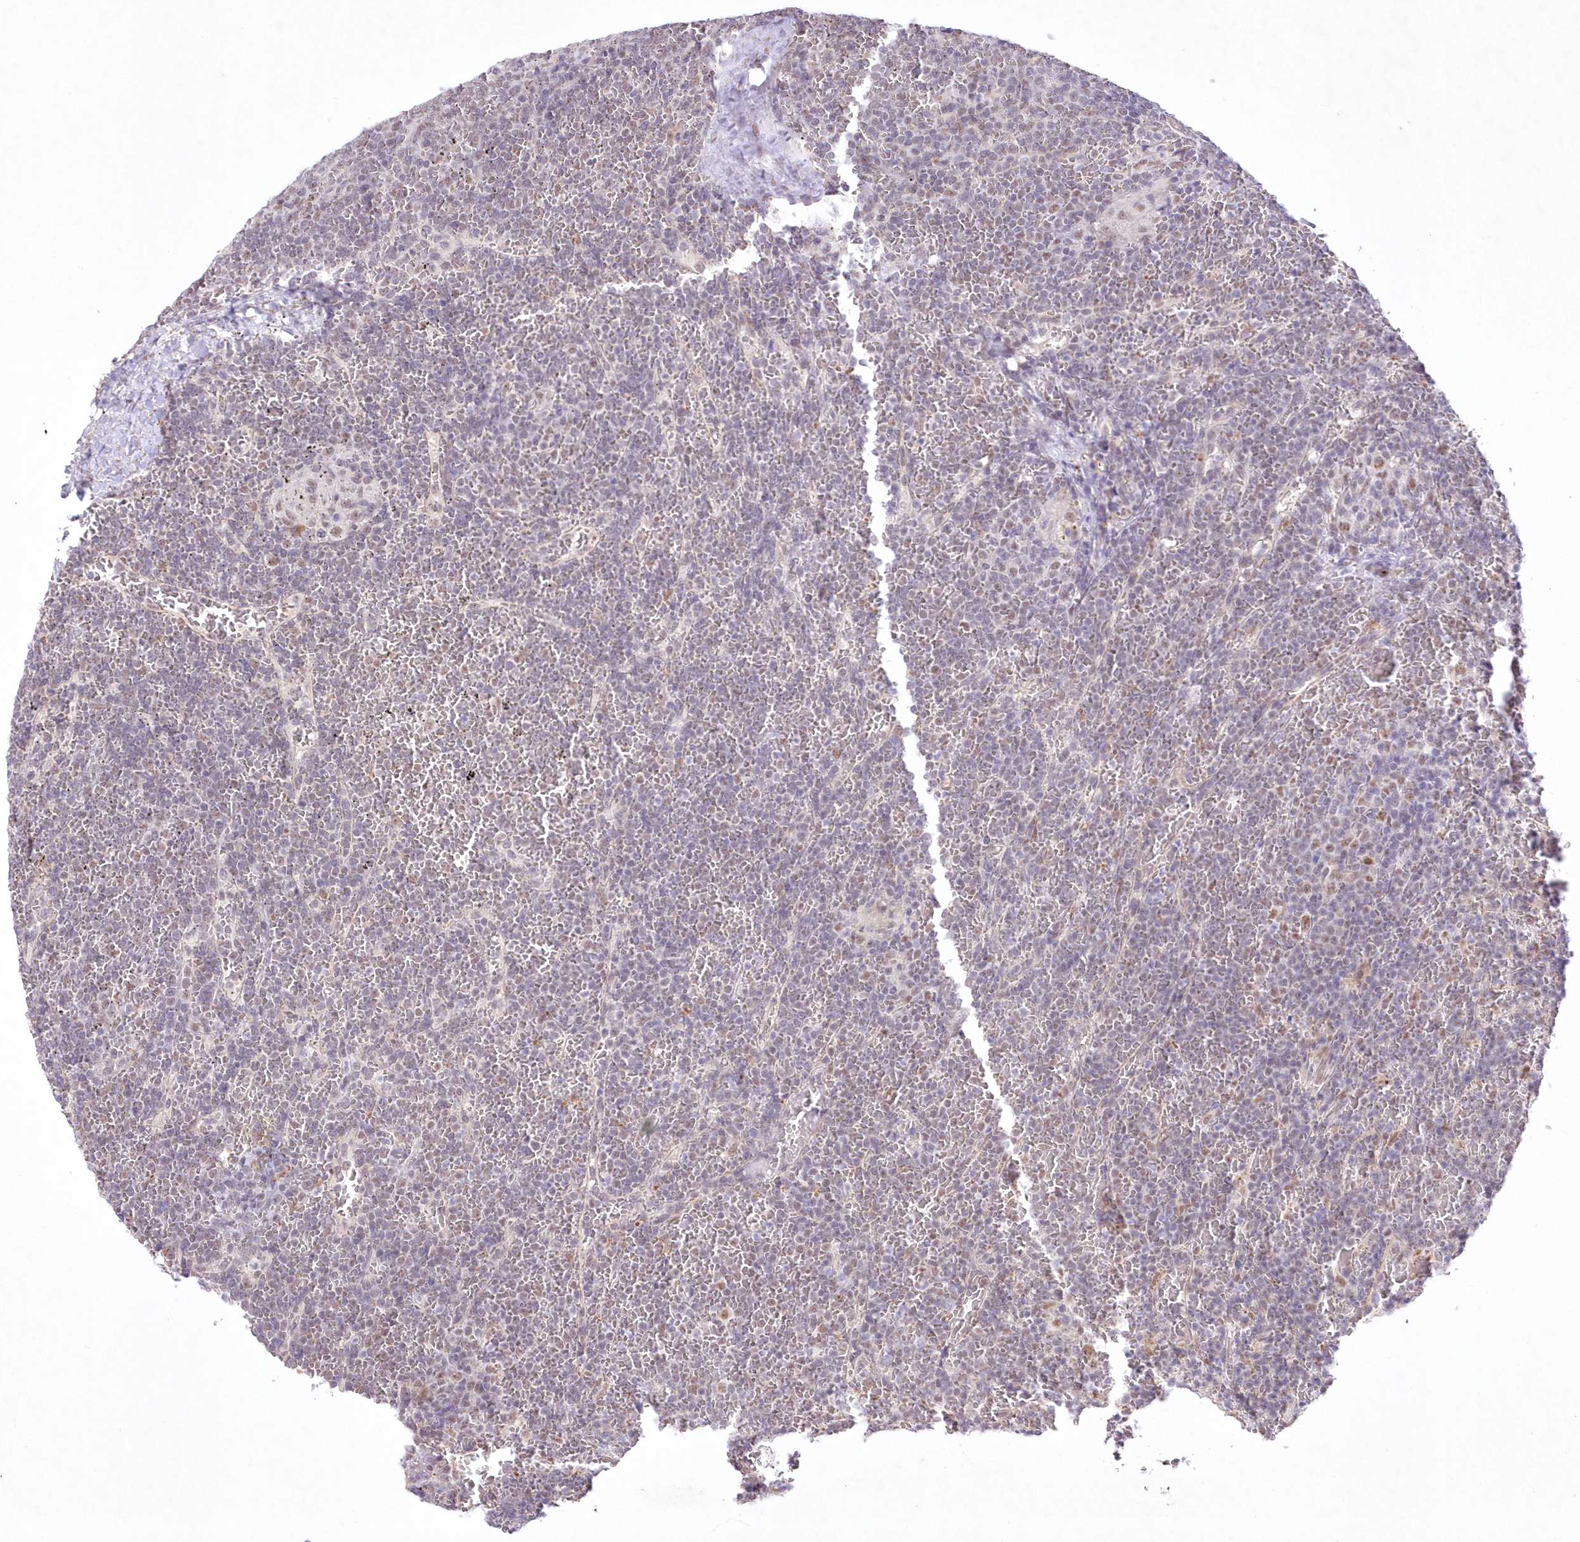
{"staining": {"intensity": "negative", "quantity": "none", "location": "none"}, "tissue": "lymphoma", "cell_type": "Tumor cells", "image_type": "cancer", "snomed": [{"axis": "morphology", "description": "Malignant lymphoma, non-Hodgkin's type, Low grade"}, {"axis": "topography", "description": "Spleen"}], "caption": "IHC of human lymphoma reveals no staining in tumor cells. (DAB (3,3'-diaminobenzidine) IHC visualized using brightfield microscopy, high magnification).", "gene": "RBM27", "patient": {"sex": "female", "age": 19}}